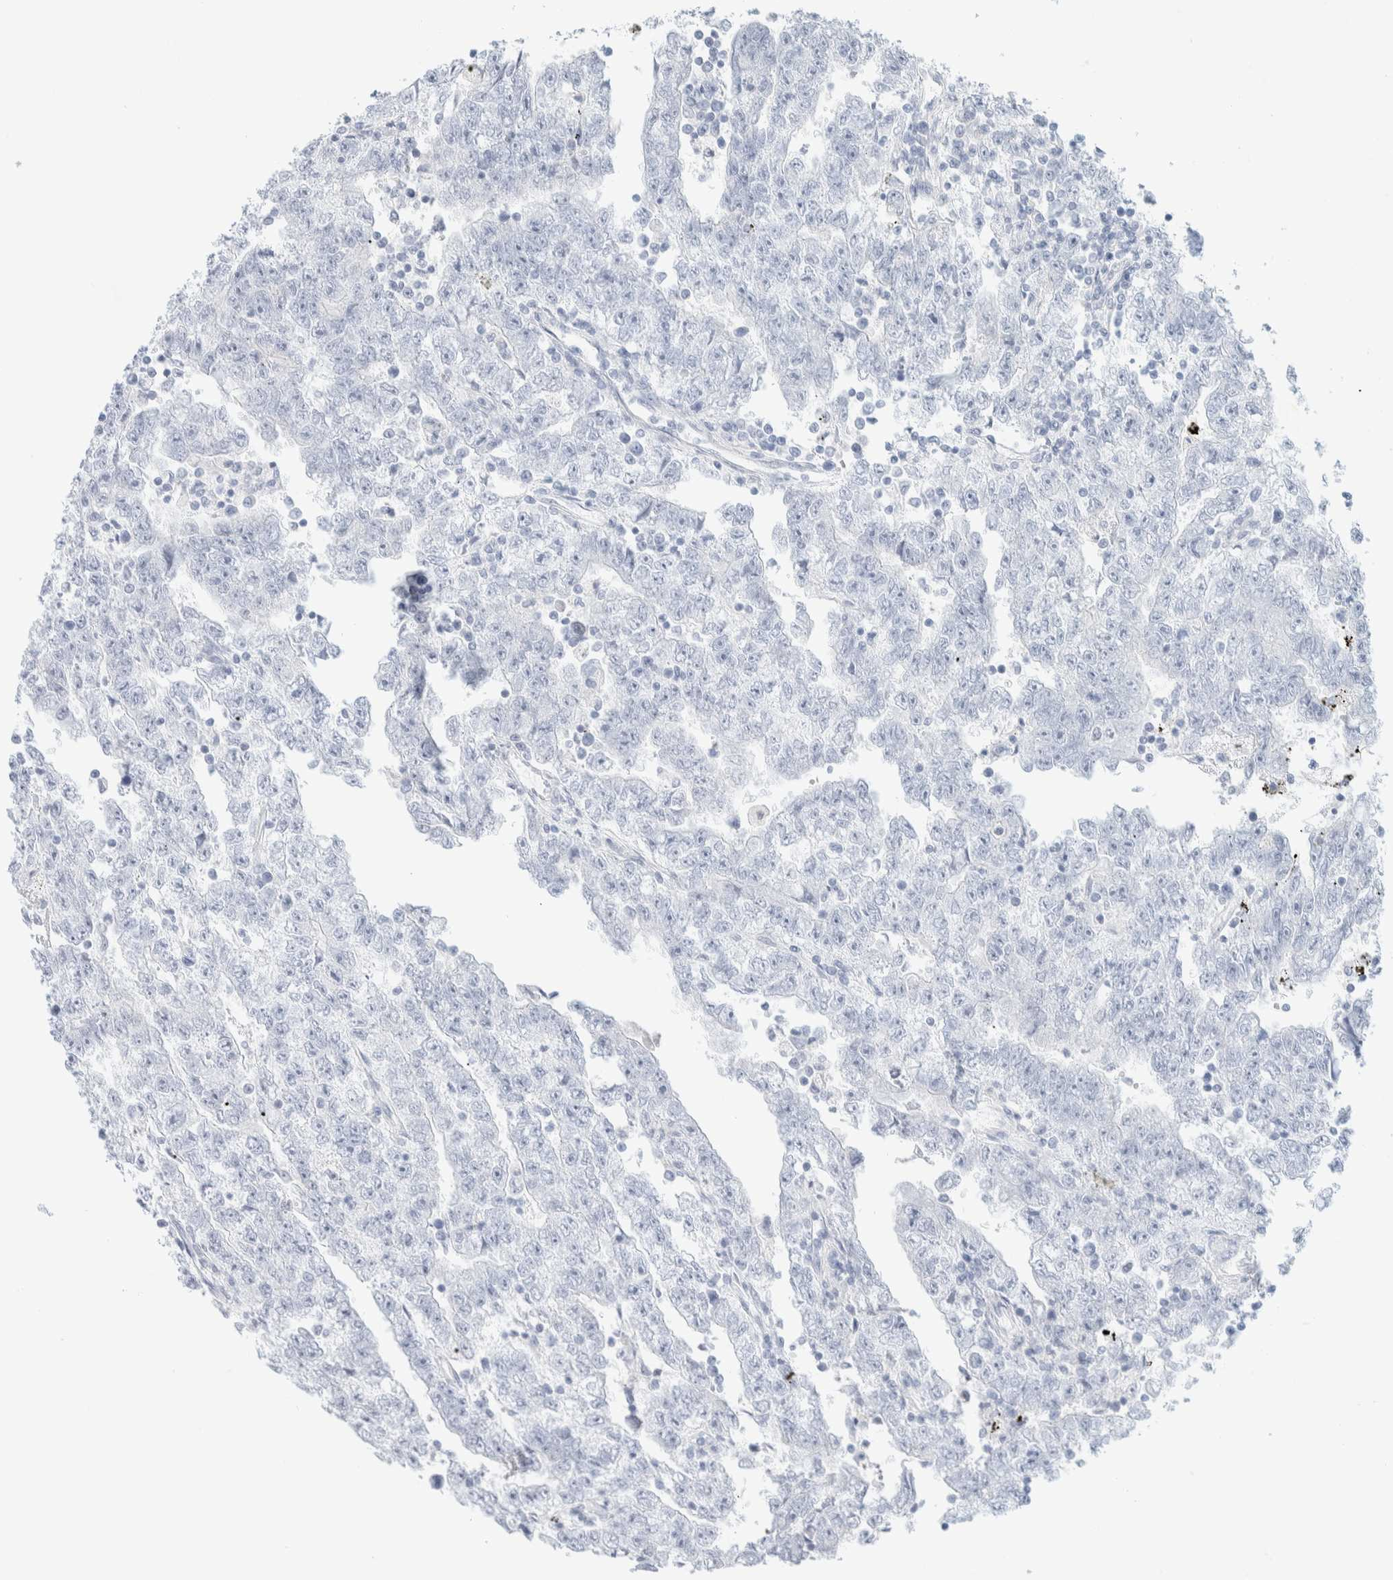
{"staining": {"intensity": "negative", "quantity": "none", "location": "none"}, "tissue": "testis cancer", "cell_type": "Tumor cells", "image_type": "cancer", "snomed": [{"axis": "morphology", "description": "Carcinoma, Embryonal, NOS"}, {"axis": "topography", "description": "Testis"}], "caption": "DAB immunohistochemical staining of testis cancer shows no significant positivity in tumor cells. (DAB immunohistochemistry visualized using brightfield microscopy, high magnification).", "gene": "ATCAY", "patient": {"sex": "male", "age": 25}}